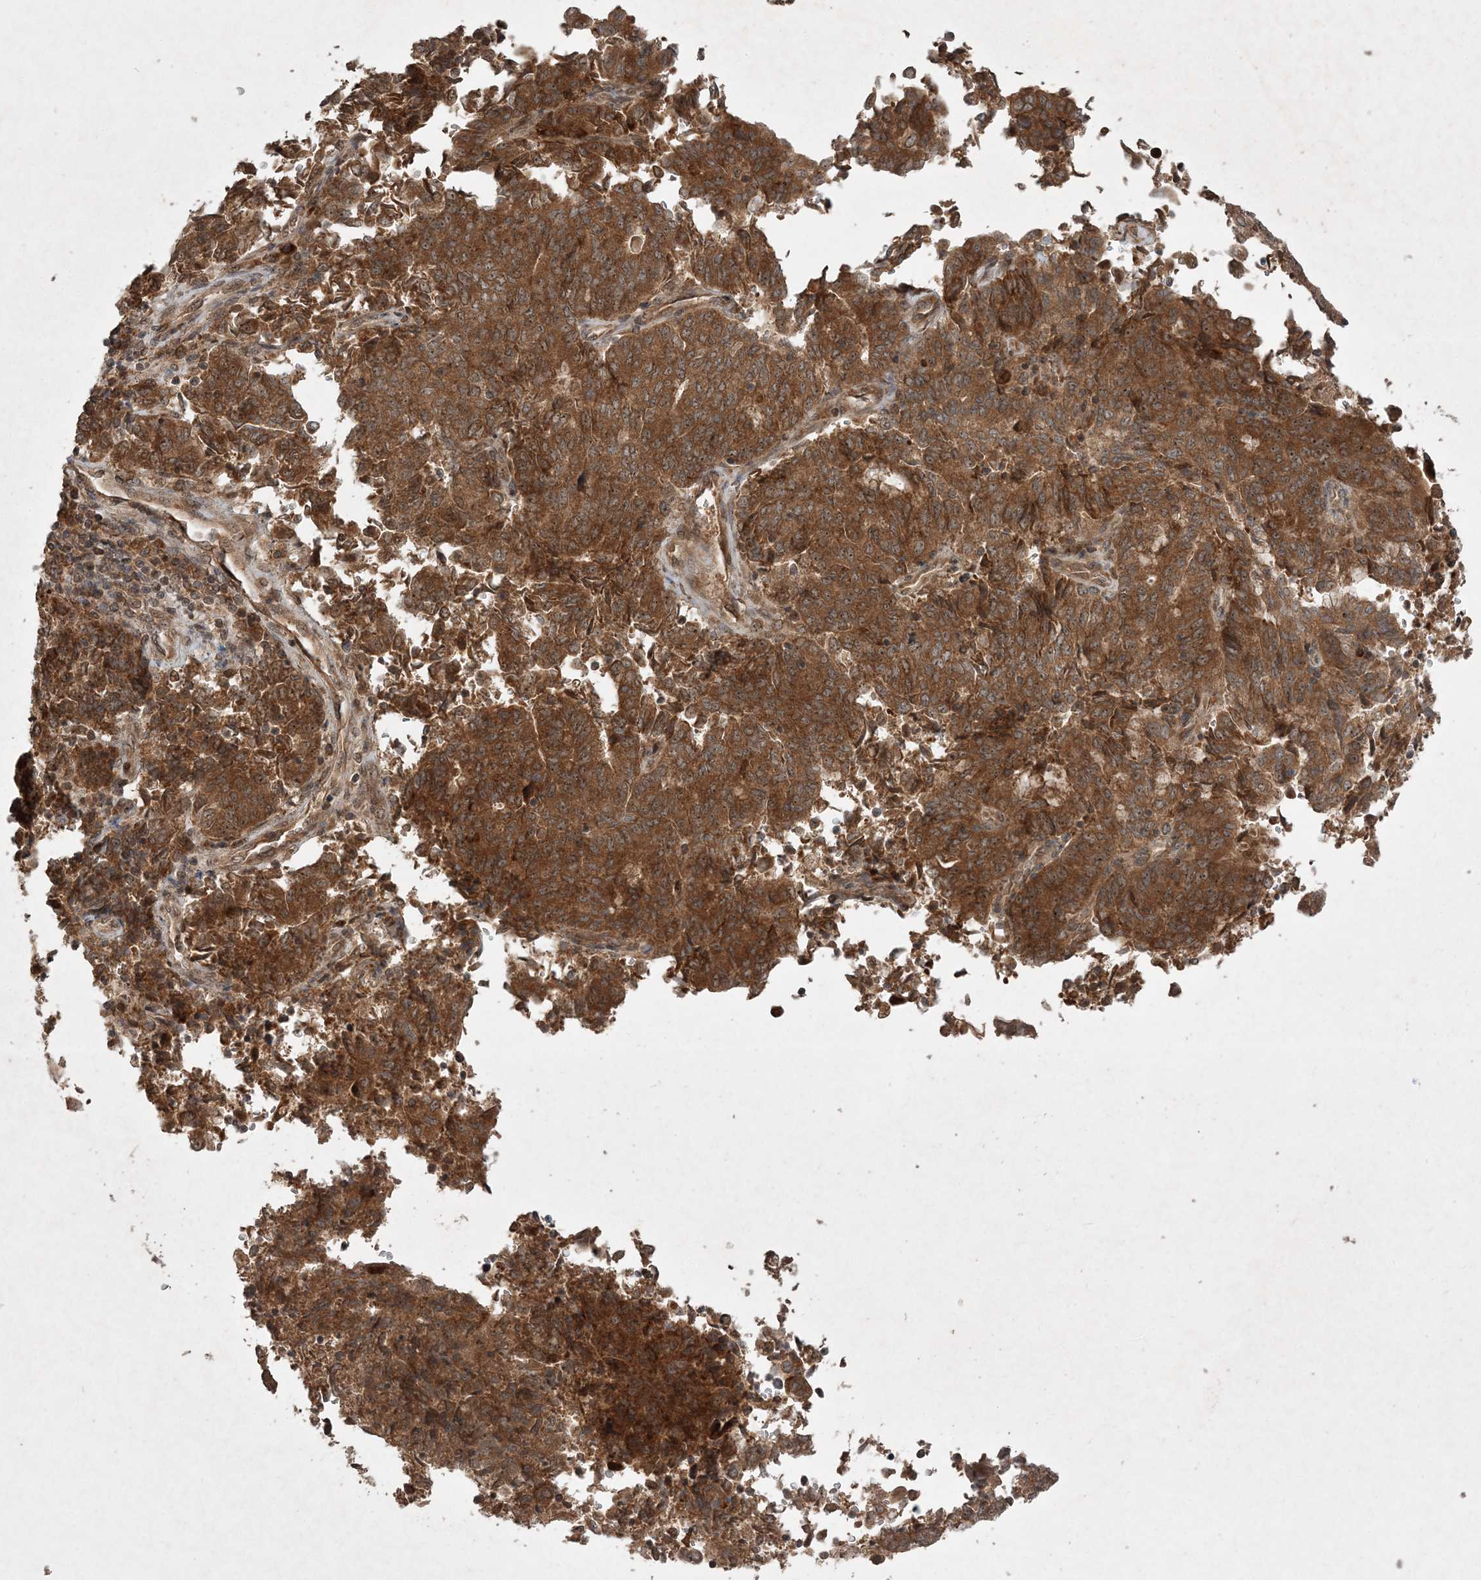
{"staining": {"intensity": "moderate", "quantity": ">75%", "location": "cytoplasmic/membranous"}, "tissue": "endometrial cancer", "cell_type": "Tumor cells", "image_type": "cancer", "snomed": [{"axis": "morphology", "description": "Adenocarcinoma, NOS"}, {"axis": "topography", "description": "Endometrium"}], "caption": "A micrograph of endometrial cancer (adenocarcinoma) stained for a protein reveals moderate cytoplasmic/membranous brown staining in tumor cells.", "gene": "UBR3", "patient": {"sex": "female", "age": 80}}